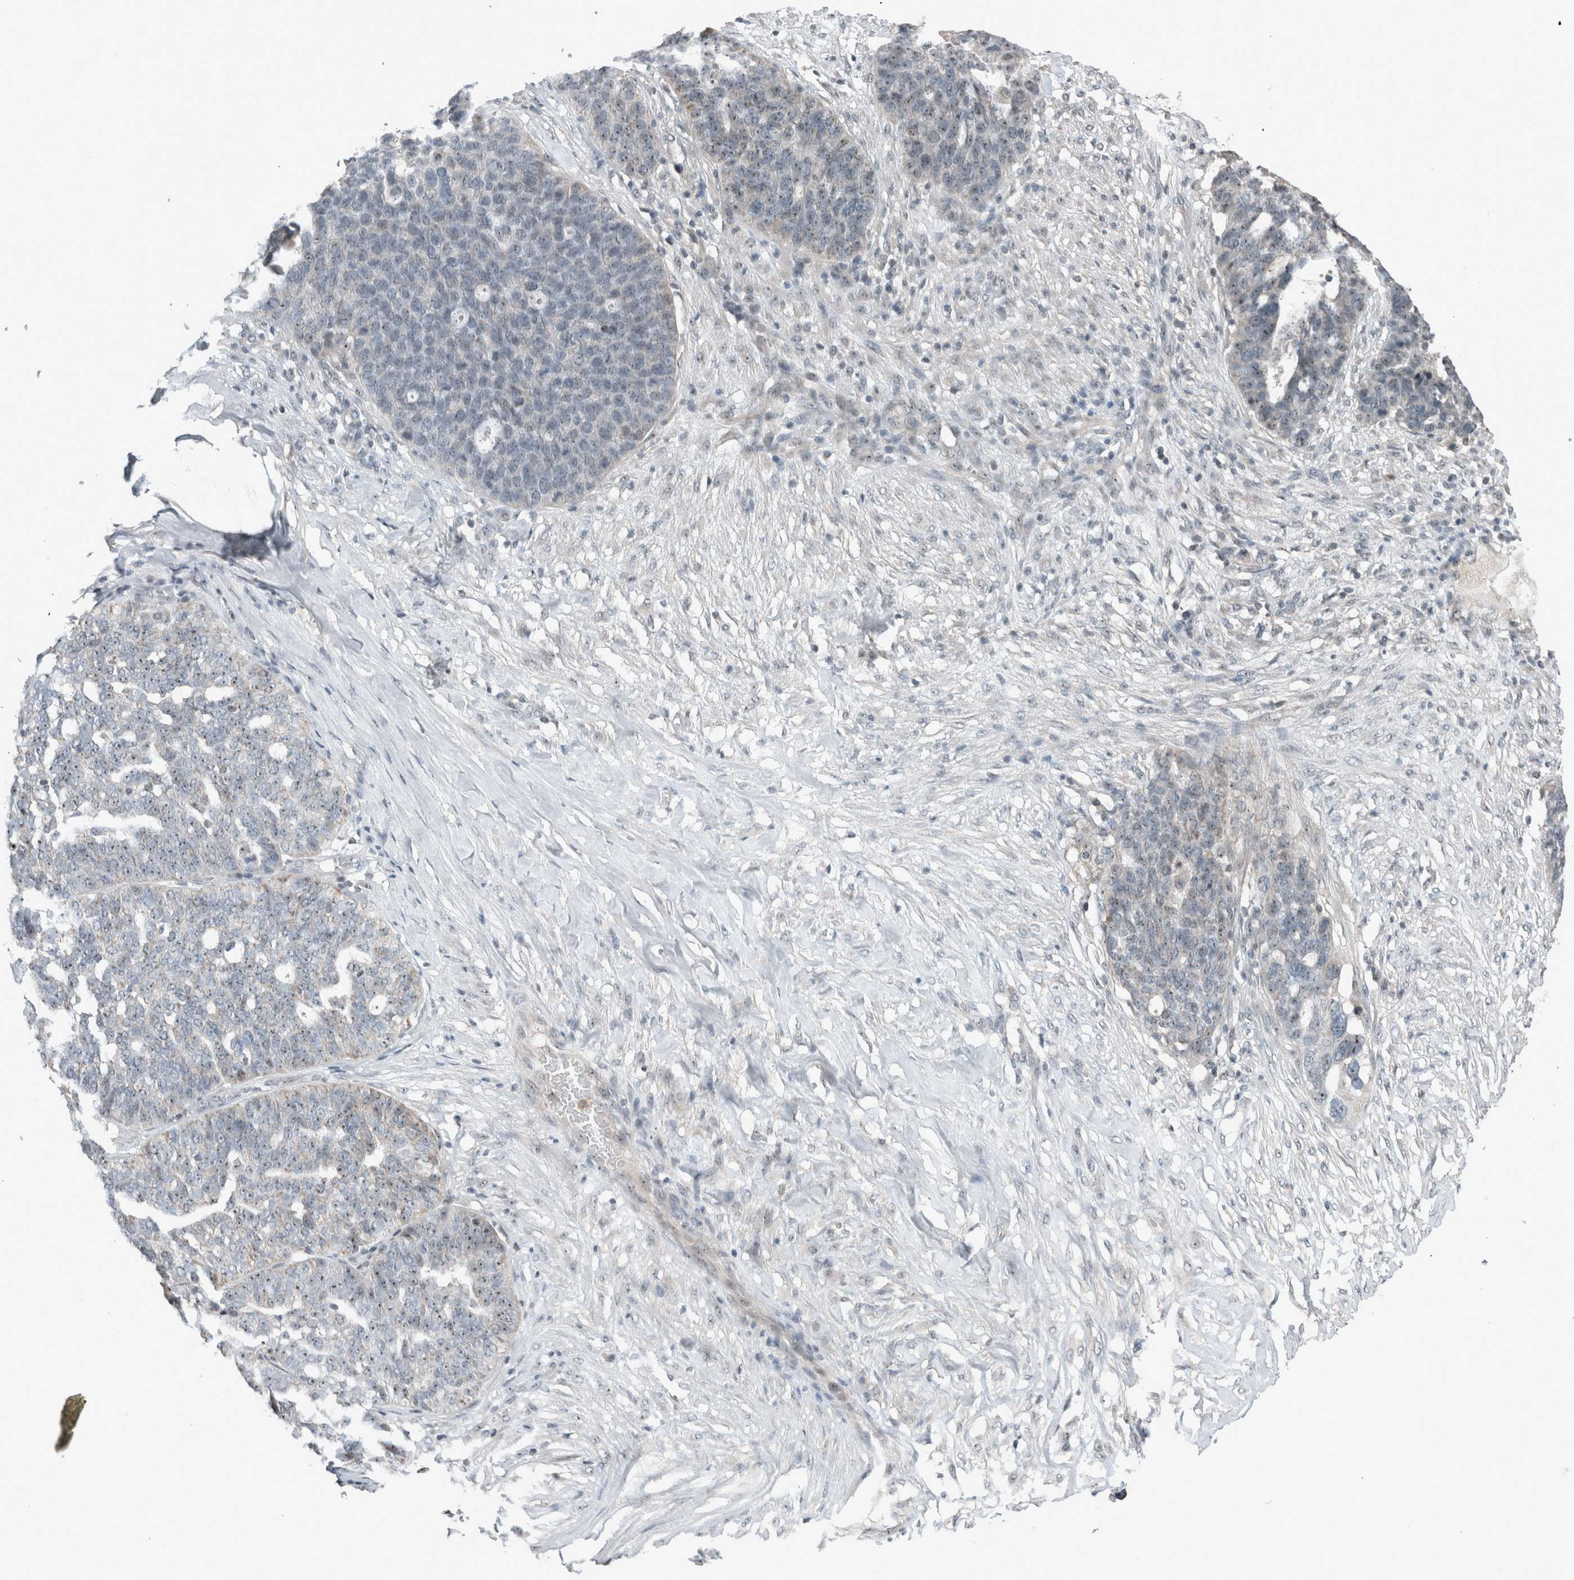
{"staining": {"intensity": "moderate", "quantity": ">75%", "location": "nuclear"}, "tissue": "ovarian cancer", "cell_type": "Tumor cells", "image_type": "cancer", "snomed": [{"axis": "morphology", "description": "Cystadenocarcinoma, serous, NOS"}, {"axis": "topography", "description": "Ovary"}], "caption": "The histopathology image shows staining of ovarian serous cystadenocarcinoma, revealing moderate nuclear protein positivity (brown color) within tumor cells.", "gene": "RPF1", "patient": {"sex": "female", "age": 59}}